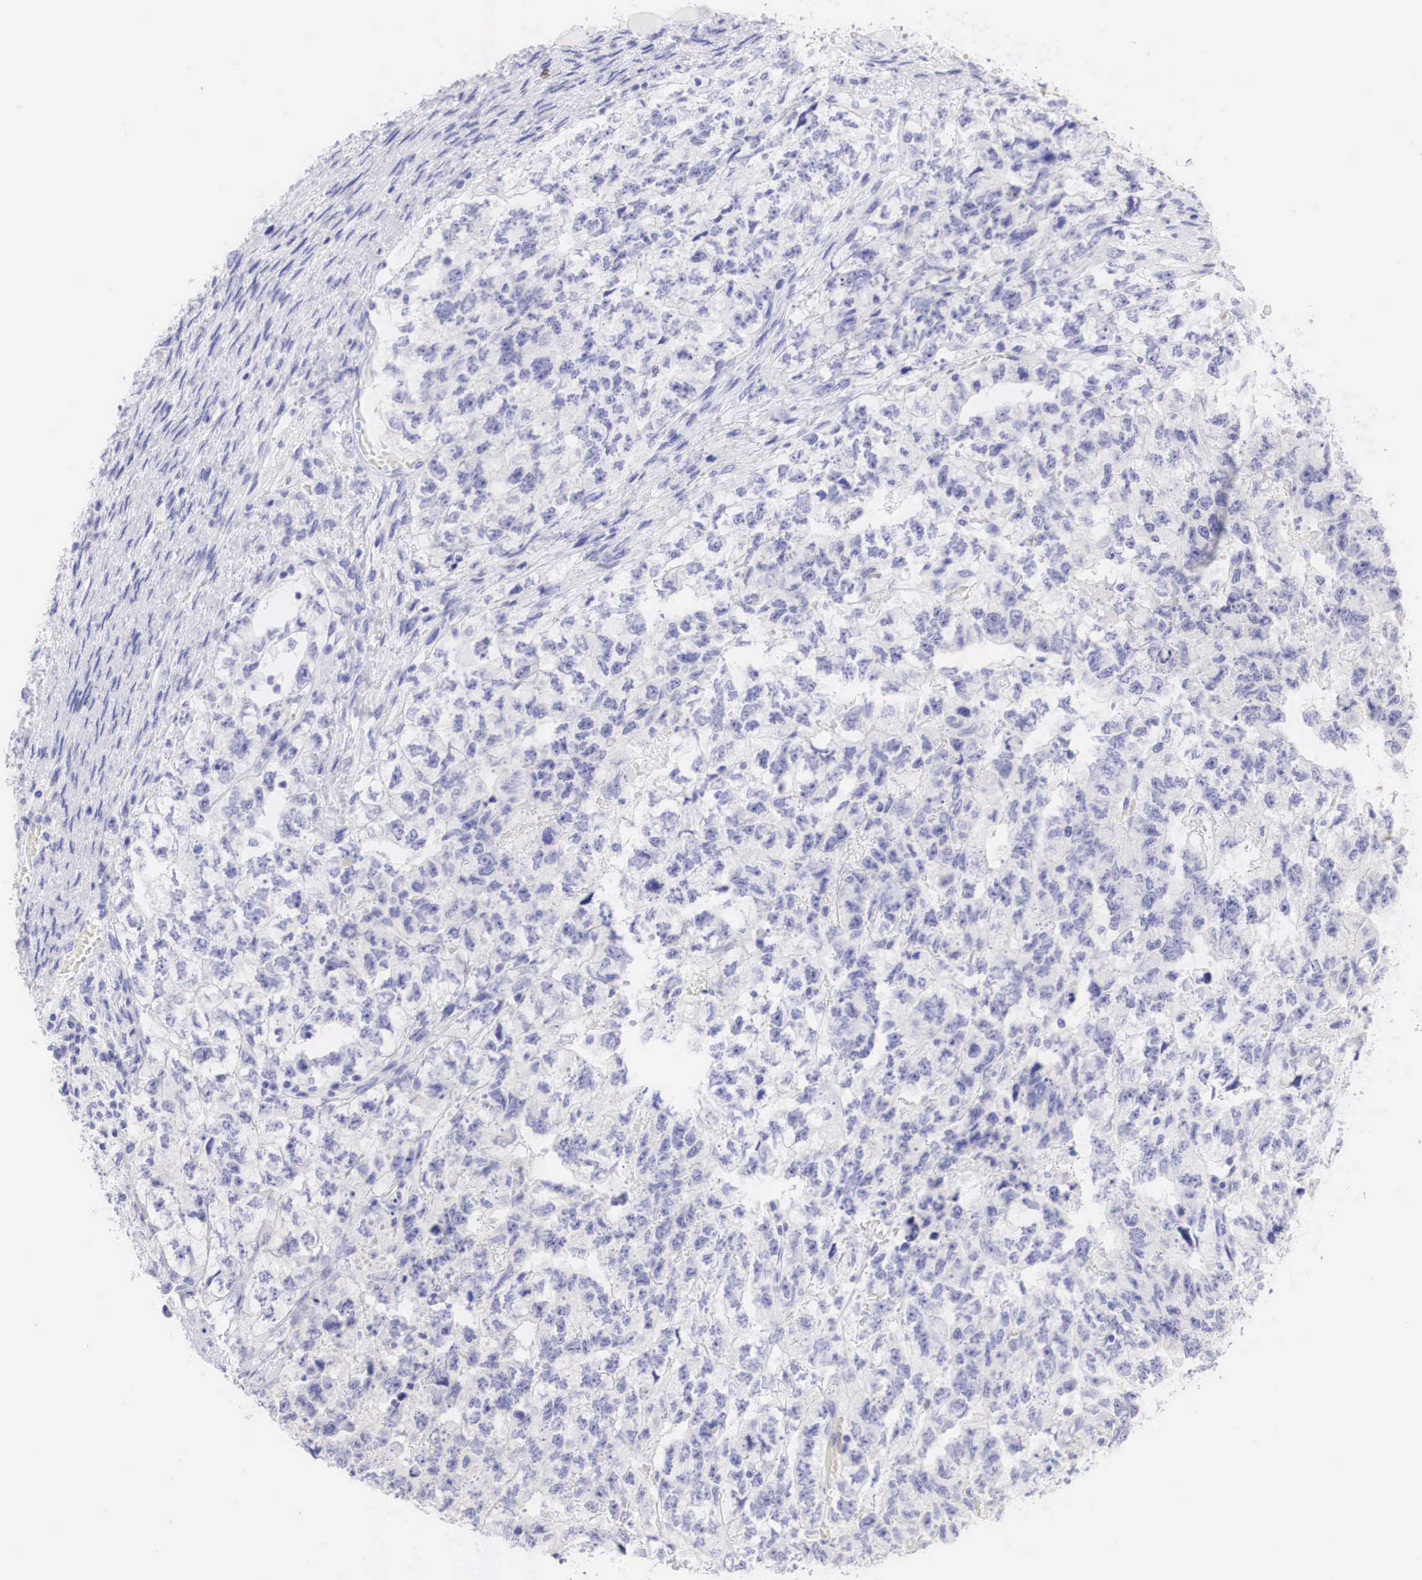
{"staining": {"intensity": "negative", "quantity": "none", "location": "none"}, "tissue": "testis cancer", "cell_type": "Tumor cells", "image_type": "cancer", "snomed": [{"axis": "morphology", "description": "Carcinoma, Embryonal, NOS"}, {"axis": "topography", "description": "Testis"}], "caption": "Testis cancer was stained to show a protein in brown. There is no significant positivity in tumor cells.", "gene": "TYR", "patient": {"sex": "male", "age": 36}}